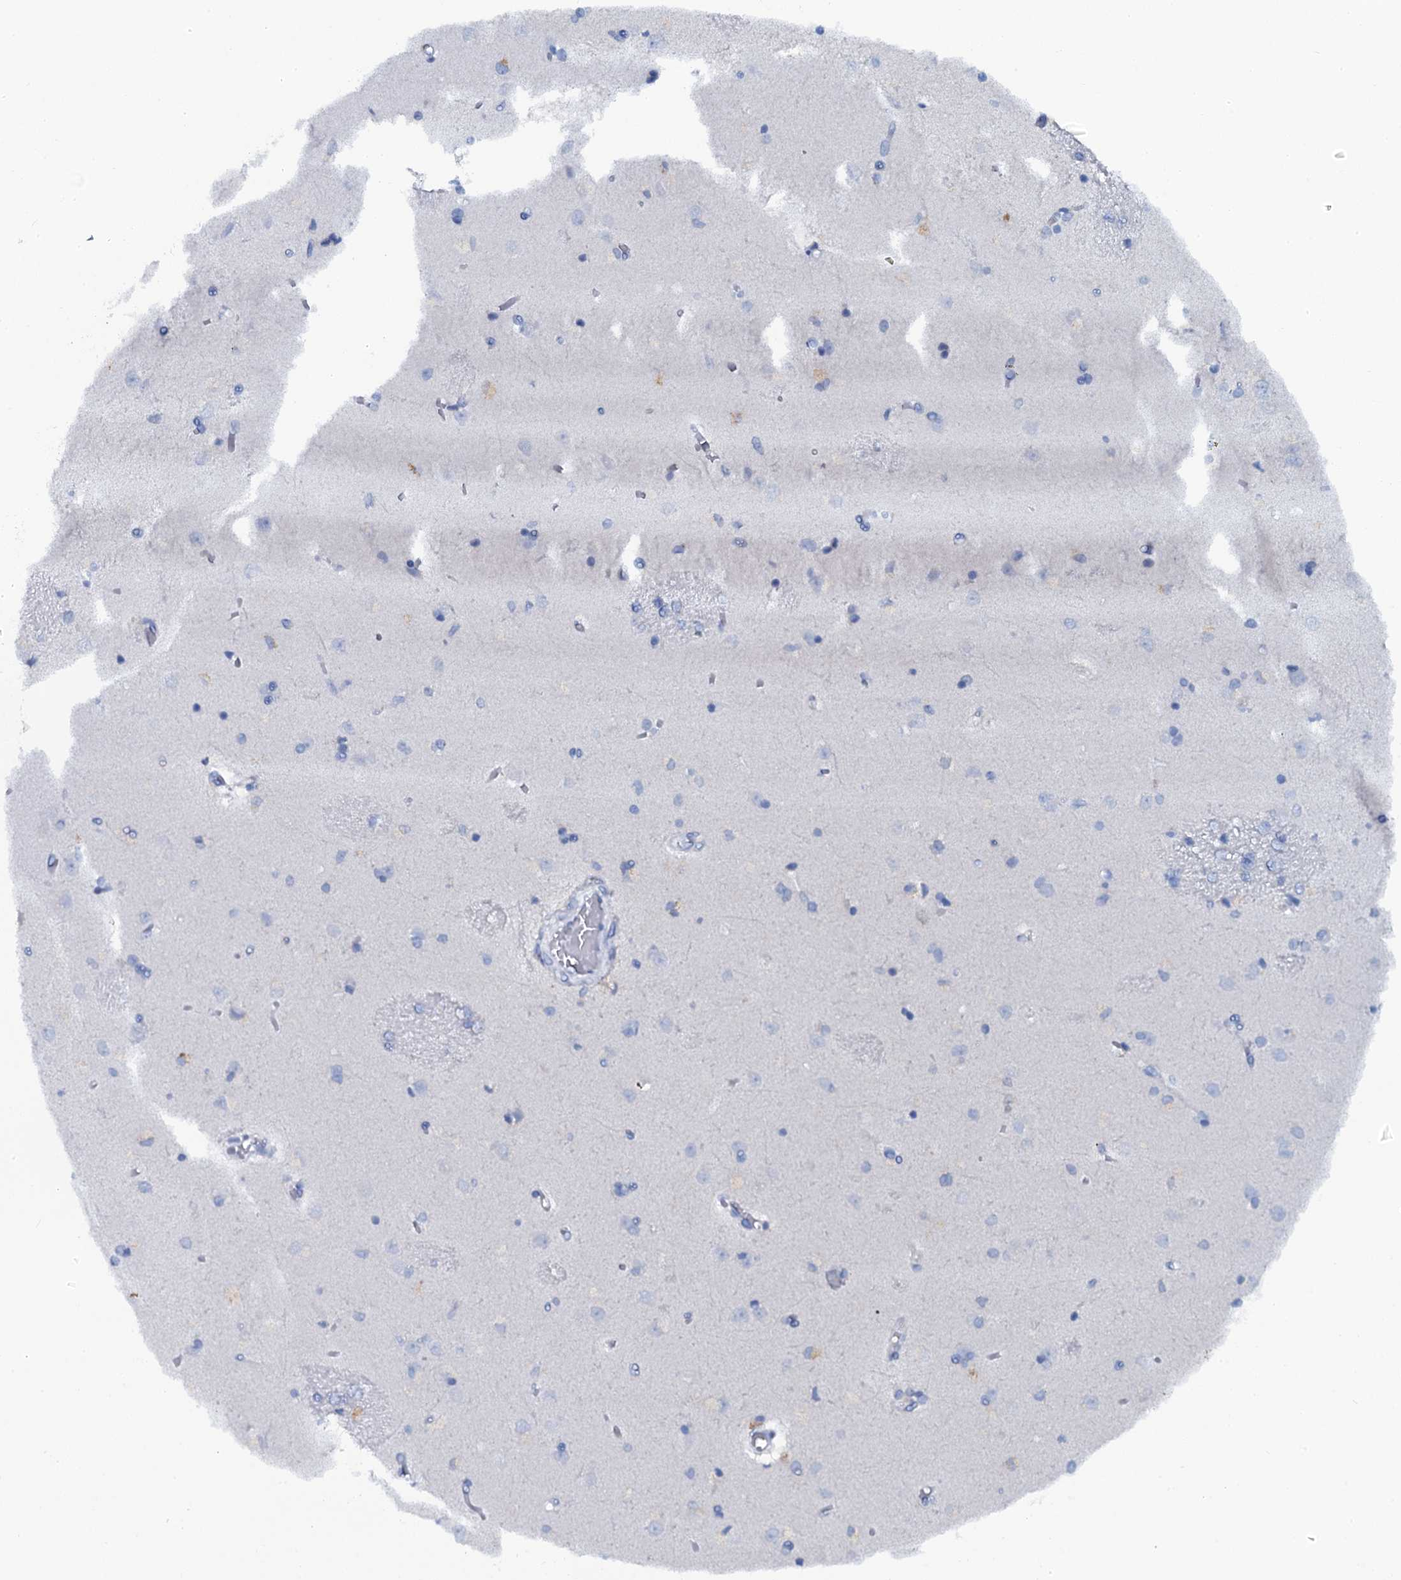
{"staining": {"intensity": "negative", "quantity": "none", "location": "none"}, "tissue": "caudate", "cell_type": "Glial cells", "image_type": "normal", "snomed": [{"axis": "morphology", "description": "Normal tissue, NOS"}, {"axis": "topography", "description": "Lateral ventricle wall"}], "caption": "IHC histopathology image of unremarkable caudate: caudate stained with DAB reveals no significant protein expression in glial cells. (Stains: DAB IHC with hematoxylin counter stain, Microscopy: brightfield microscopy at high magnification).", "gene": "OTOL1", "patient": {"sex": "male", "age": 37}}